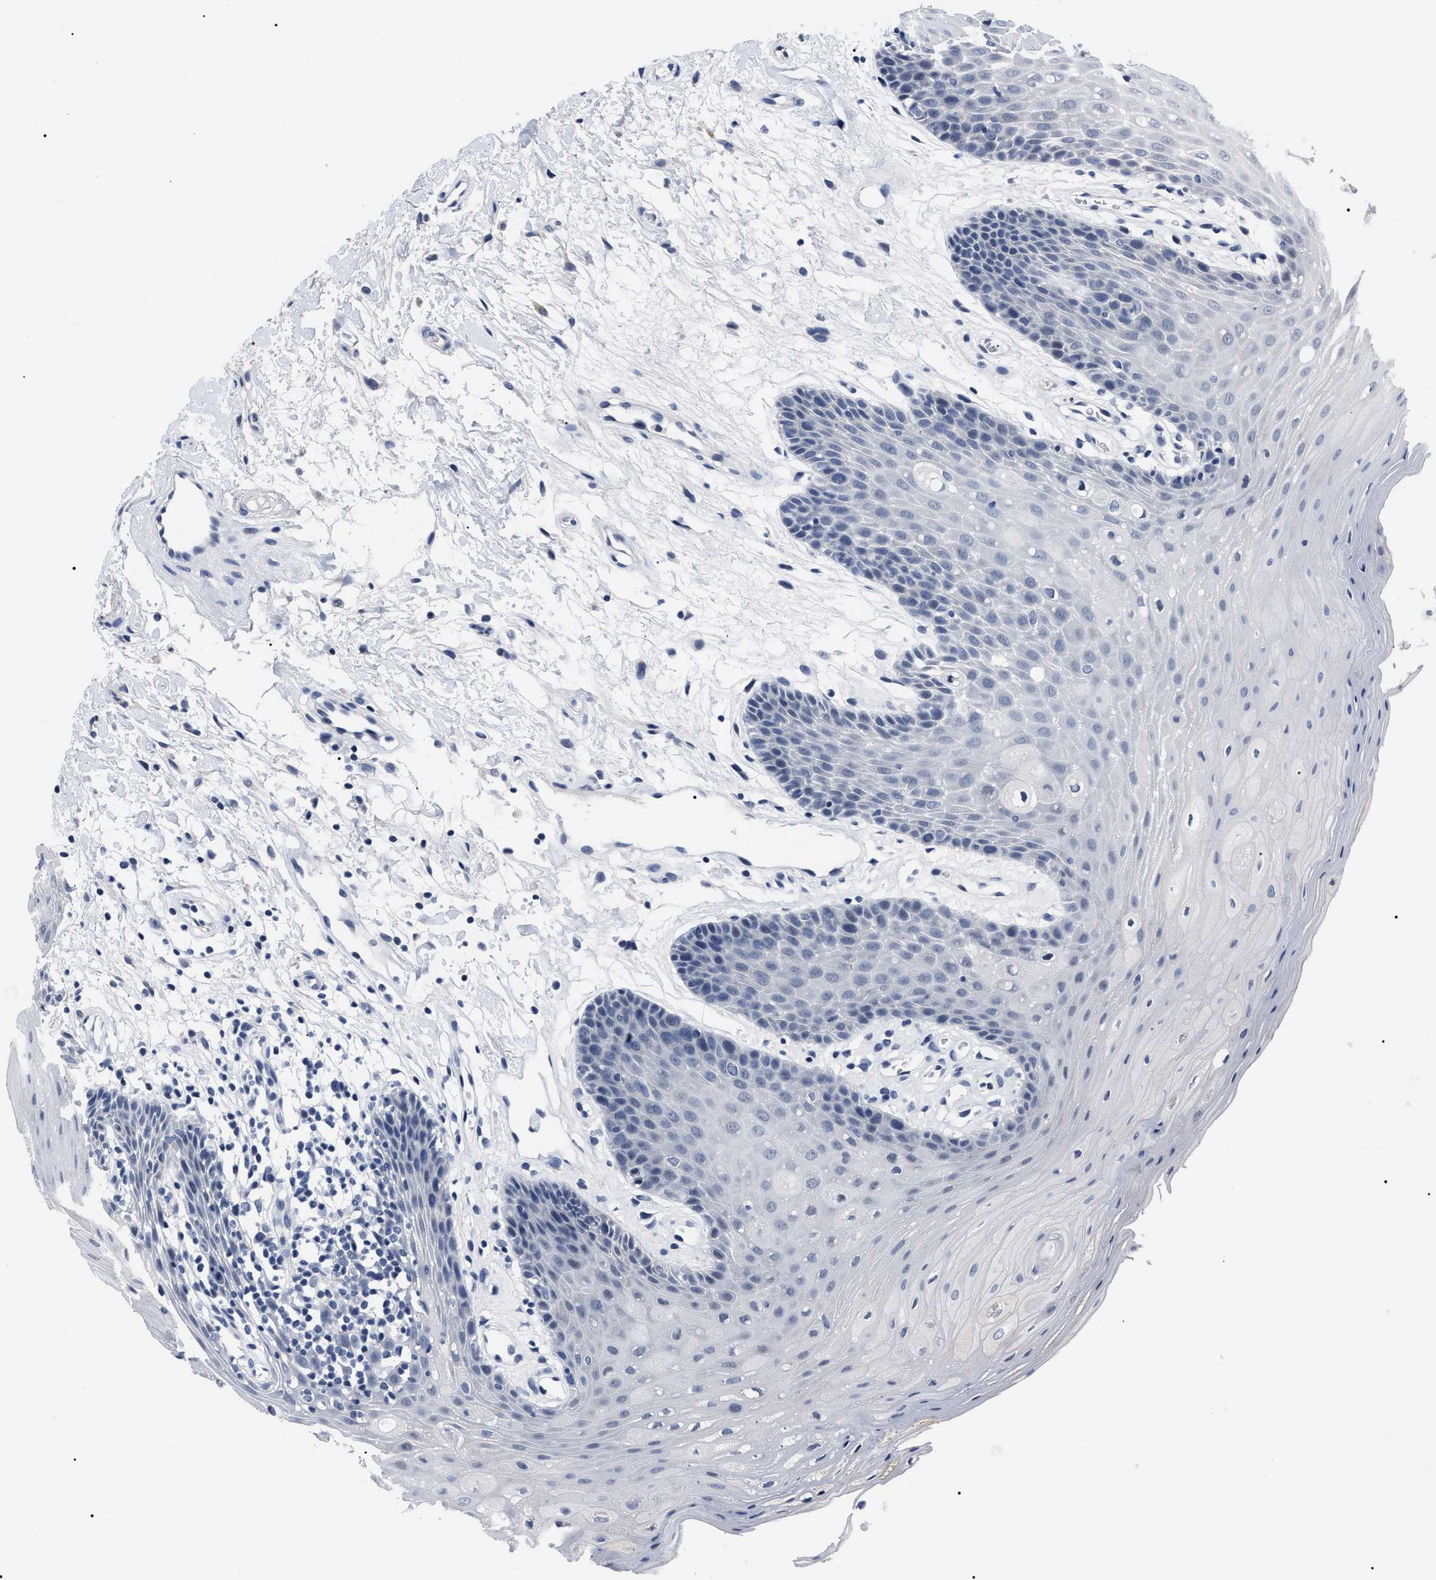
{"staining": {"intensity": "negative", "quantity": "none", "location": "none"}, "tissue": "oral mucosa", "cell_type": "Squamous epithelial cells", "image_type": "normal", "snomed": [{"axis": "morphology", "description": "Normal tissue, NOS"}, {"axis": "morphology", "description": "Squamous cell carcinoma, NOS"}, {"axis": "topography", "description": "Oral tissue"}, {"axis": "topography", "description": "Head-Neck"}], "caption": "Protein analysis of unremarkable oral mucosa reveals no significant positivity in squamous epithelial cells. (Stains: DAB immunohistochemistry (IHC) with hematoxylin counter stain, Microscopy: brightfield microscopy at high magnification).", "gene": "LRWD1", "patient": {"sex": "male", "age": 71}}